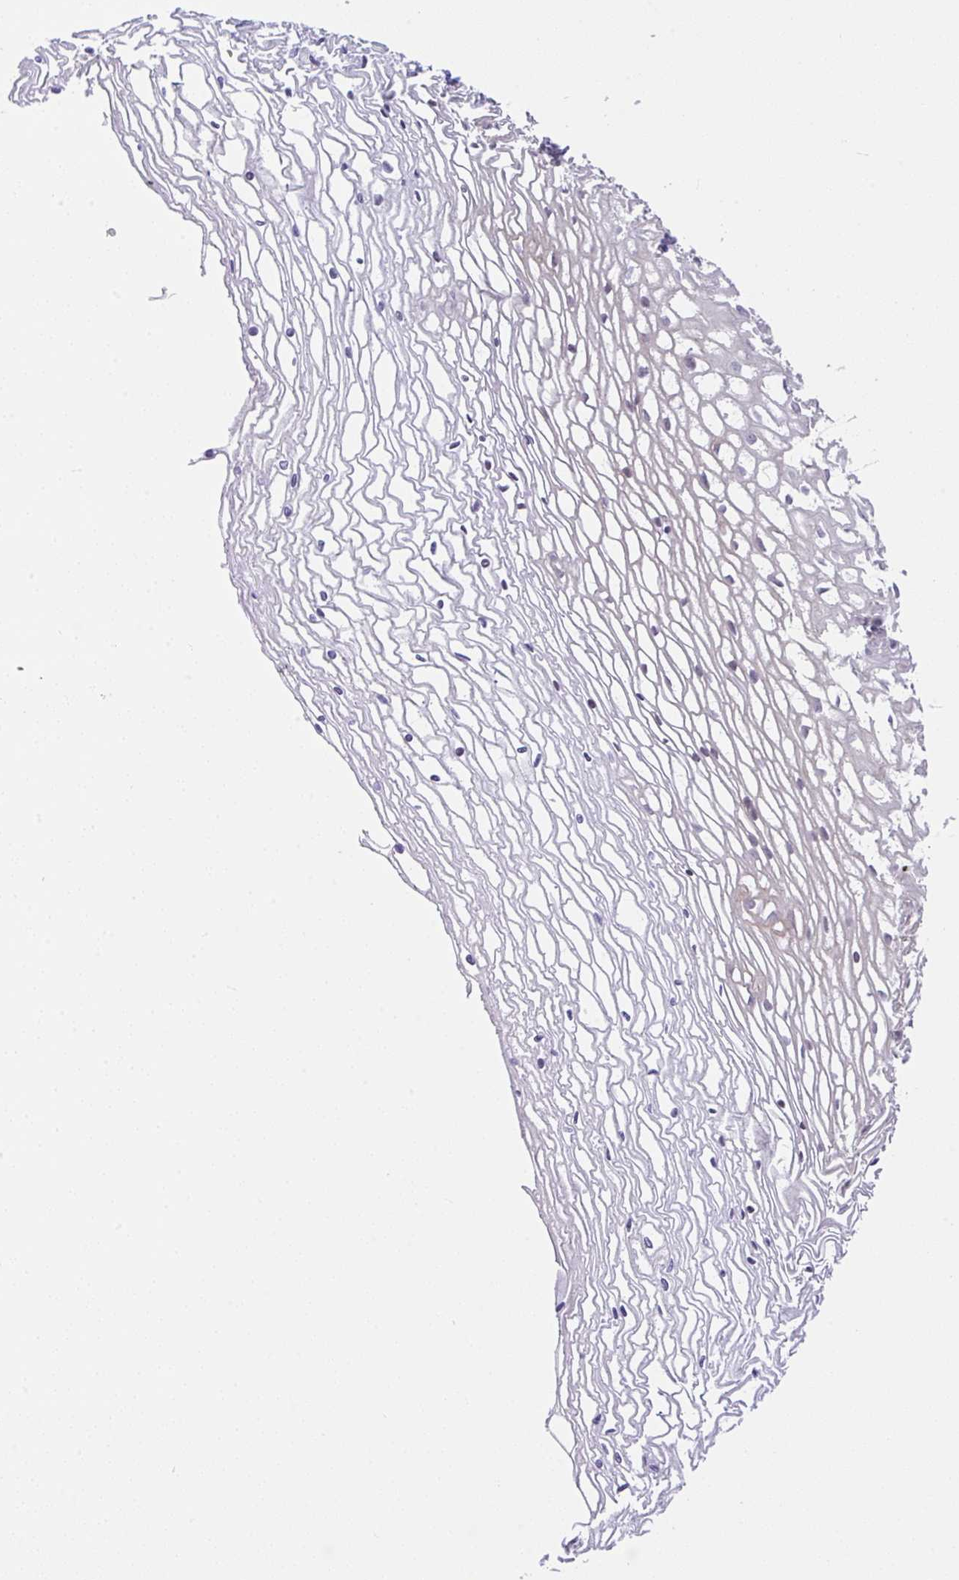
{"staining": {"intensity": "negative", "quantity": "none", "location": "none"}, "tissue": "cervix", "cell_type": "Glandular cells", "image_type": "normal", "snomed": [{"axis": "morphology", "description": "Normal tissue, NOS"}, {"axis": "topography", "description": "Cervix"}], "caption": "An image of human cervix is negative for staining in glandular cells. The staining was performed using DAB to visualize the protein expression in brown, while the nuclei were stained in blue with hematoxylin (Magnification: 20x).", "gene": "CGNL1", "patient": {"sex": "female", "age": 36}}